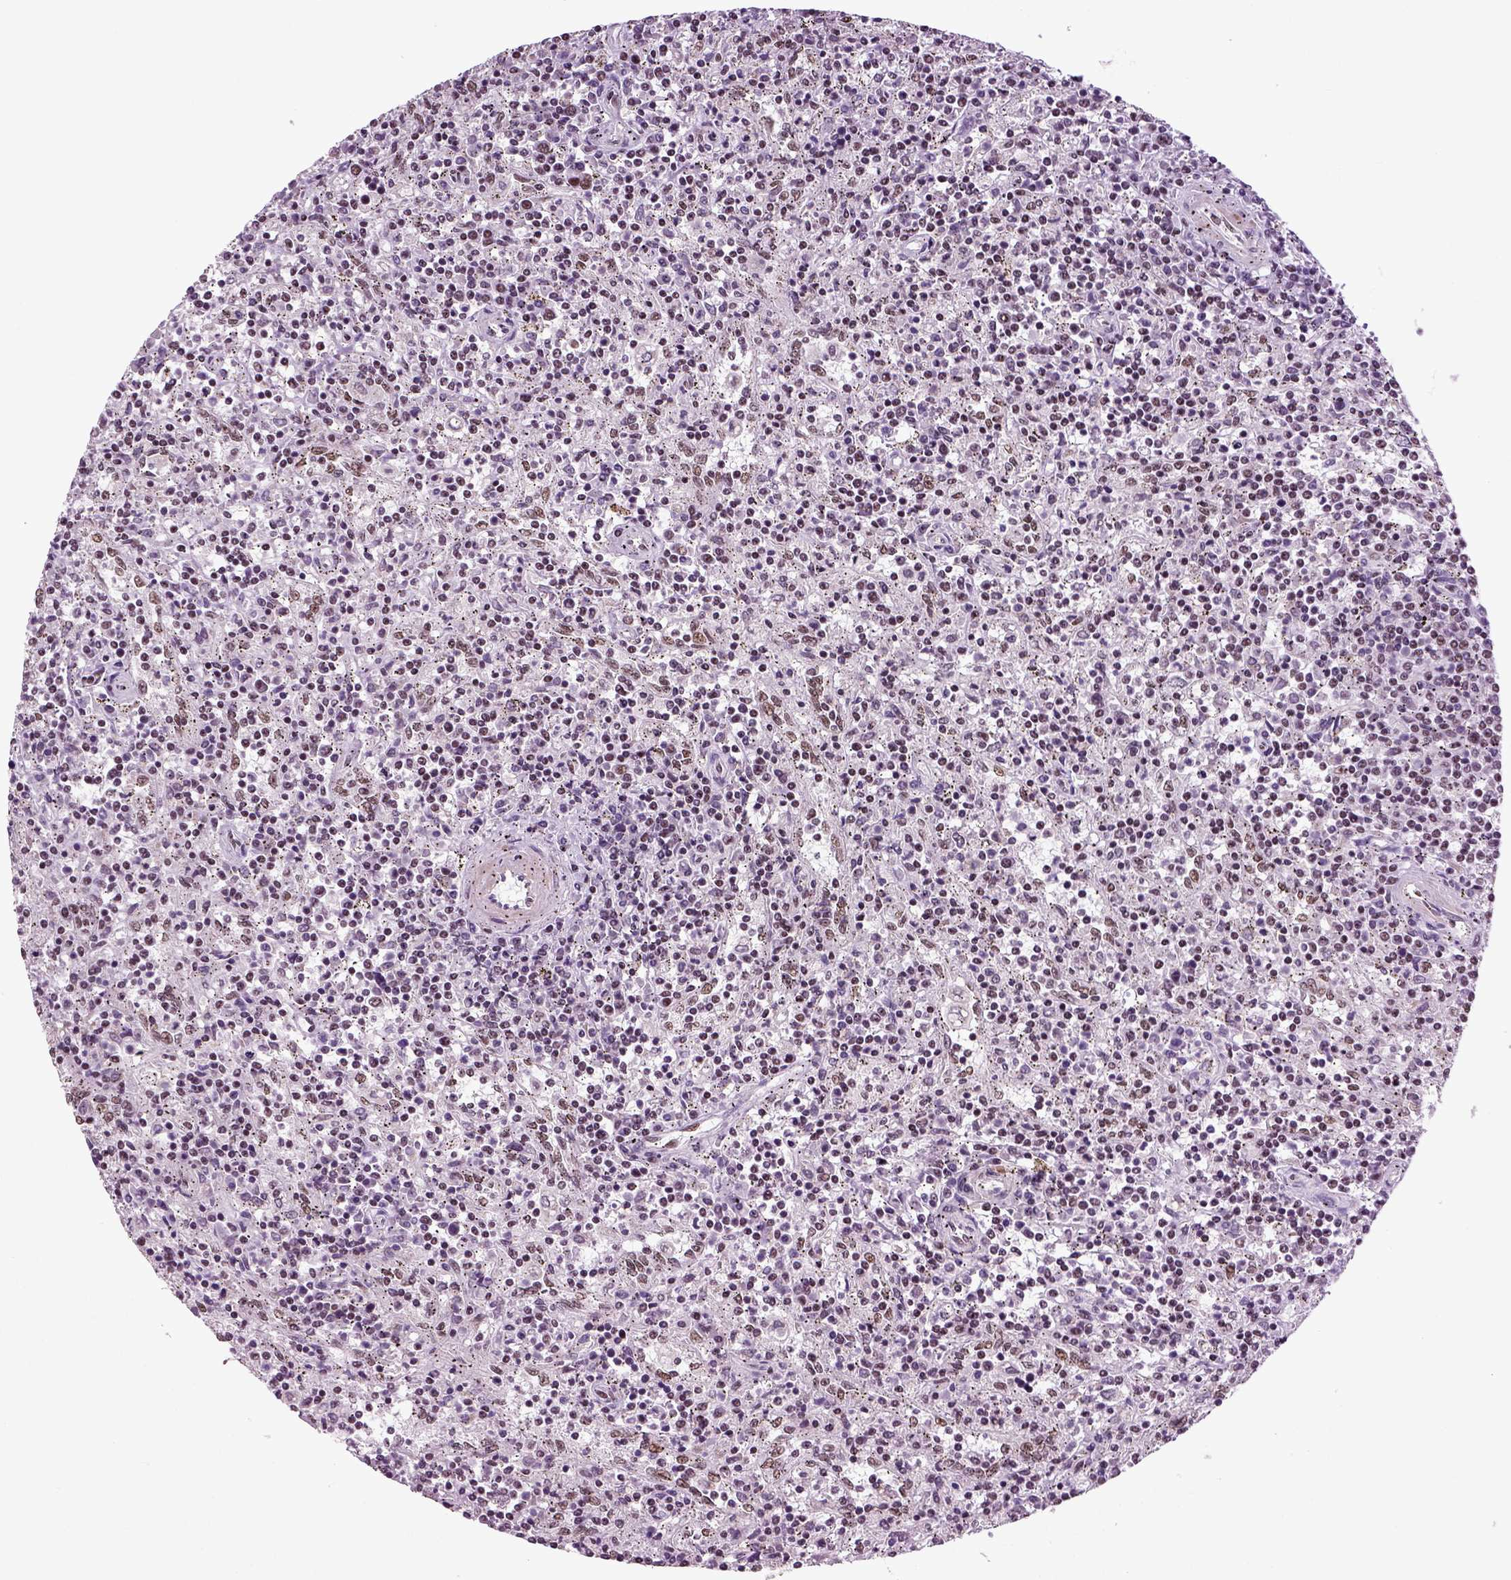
{"staining": {"intensity": "negative", "quantity": "none", "location": "none"}, "tissue": "lymphoma", "cell_type": "Tumor cells", "image_type": "cancer", "snomed": [{"axis": "morphology", "description": "Malignant lymphoma, non-Hodgkin's type, Low grade"}, {"axis": "topography", "description": "Spleen"}], "caption": "This photomicrograph is of lymphoma stained with immunohistochemistry to label a protein in brown with the nuclei are counter-stained blue. There is no positivity in tumor cells.", "gene": "RCOR3", "patient": {"sex": "male", "age": 62}}